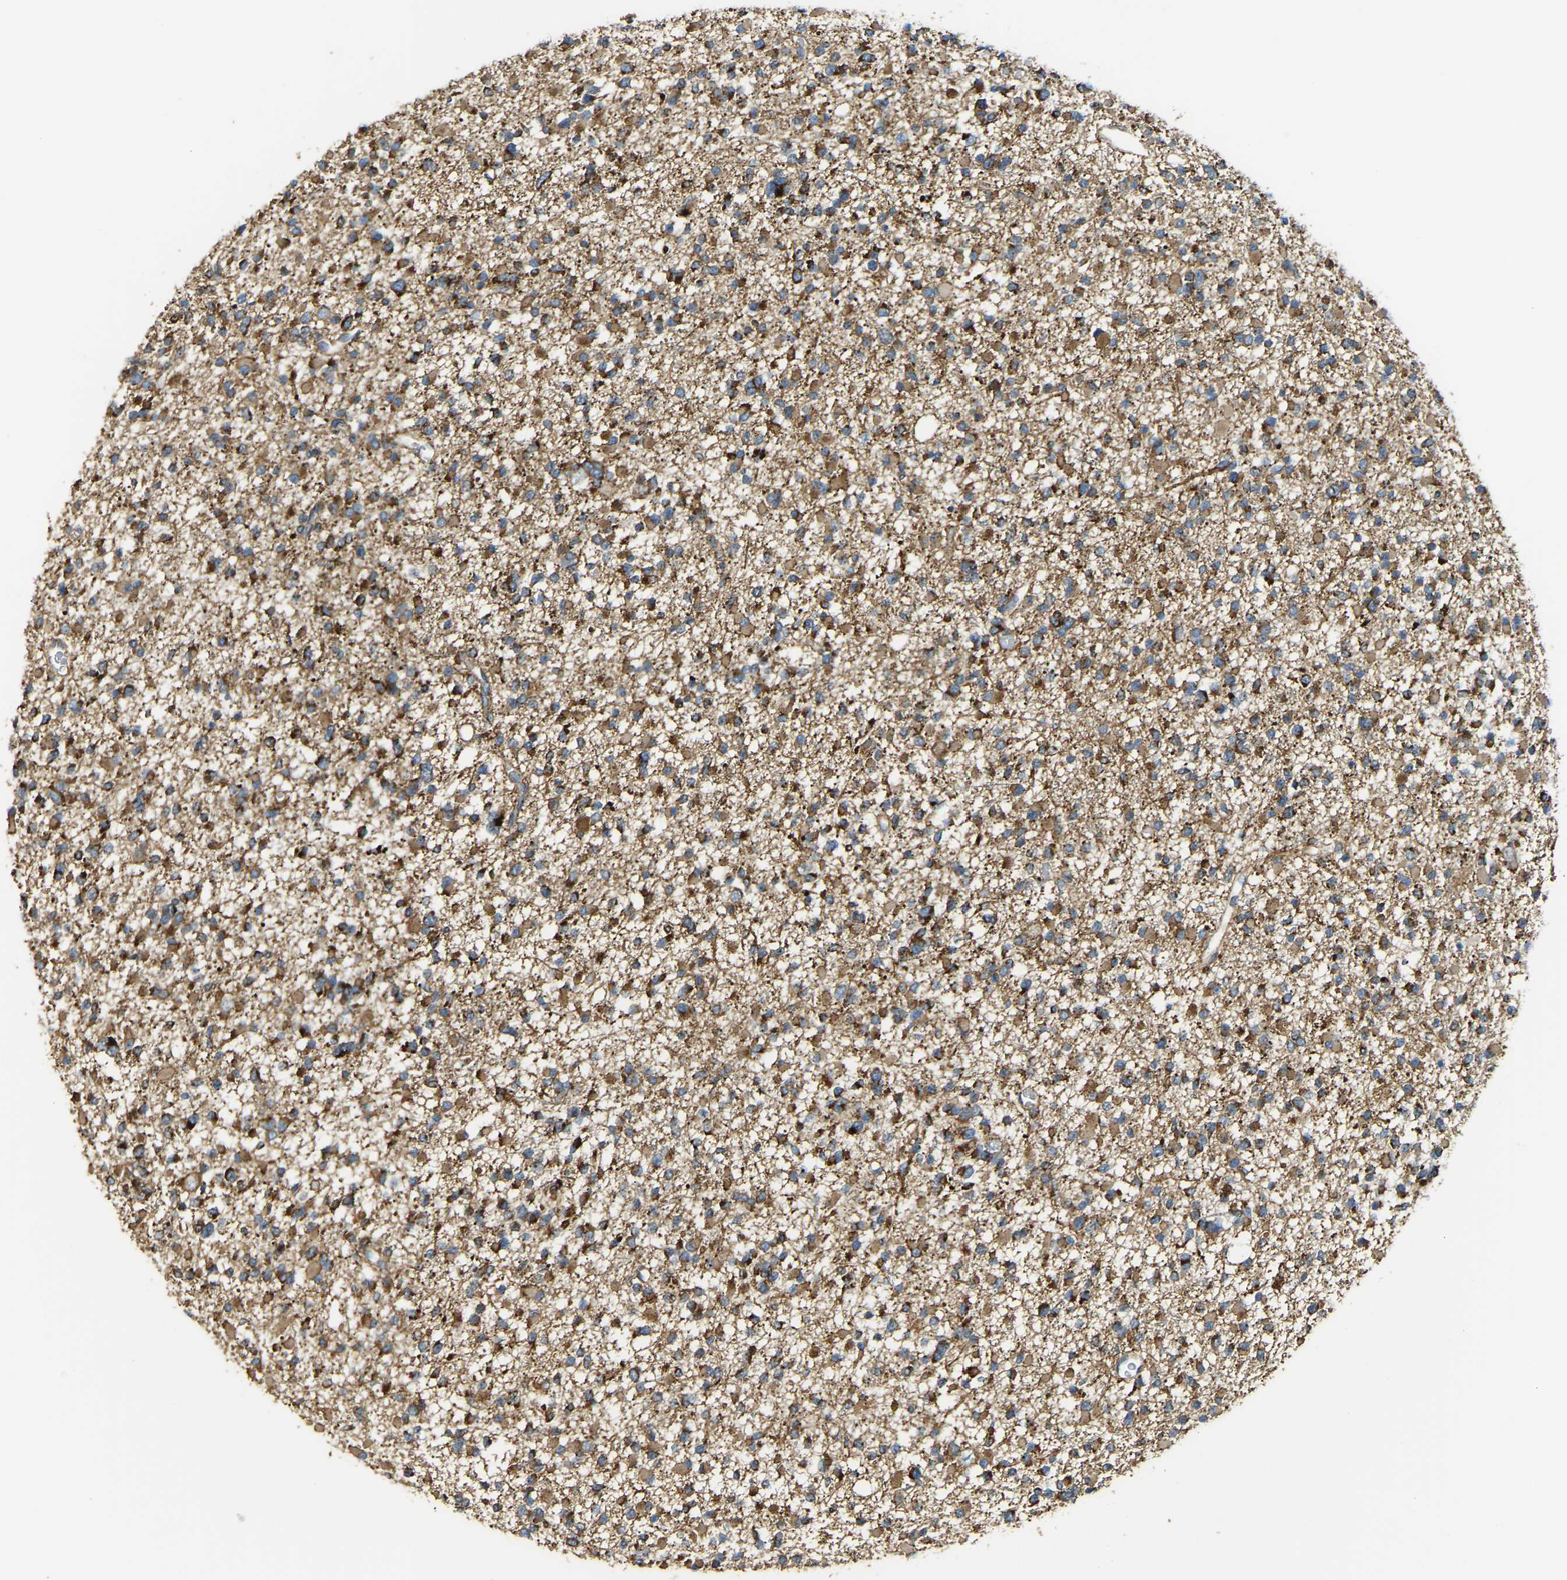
{"staining": {"intensity": "moderate", "quantity": ">75%", "location": "cytoplasmic/membranous"}, "tissue": "glioma", "cell_type": "Tumor cells", "image_type": "cancer", "snomed": [{"axis": "morphology", "description": "Glioma, malignant, Low grade"}, {"axis": "topography", "description": "Brain"}], "caption": "Tumor cells show medium levels of moderate cytoplasmic/membranous staining in about >75% of cells in human malignant low-grade glioma. (brown staining indicates protein expression, while blue staining denotes nuclei).", "gene": "PSMD7", "patient": {"sex": "female", "age": 22}}